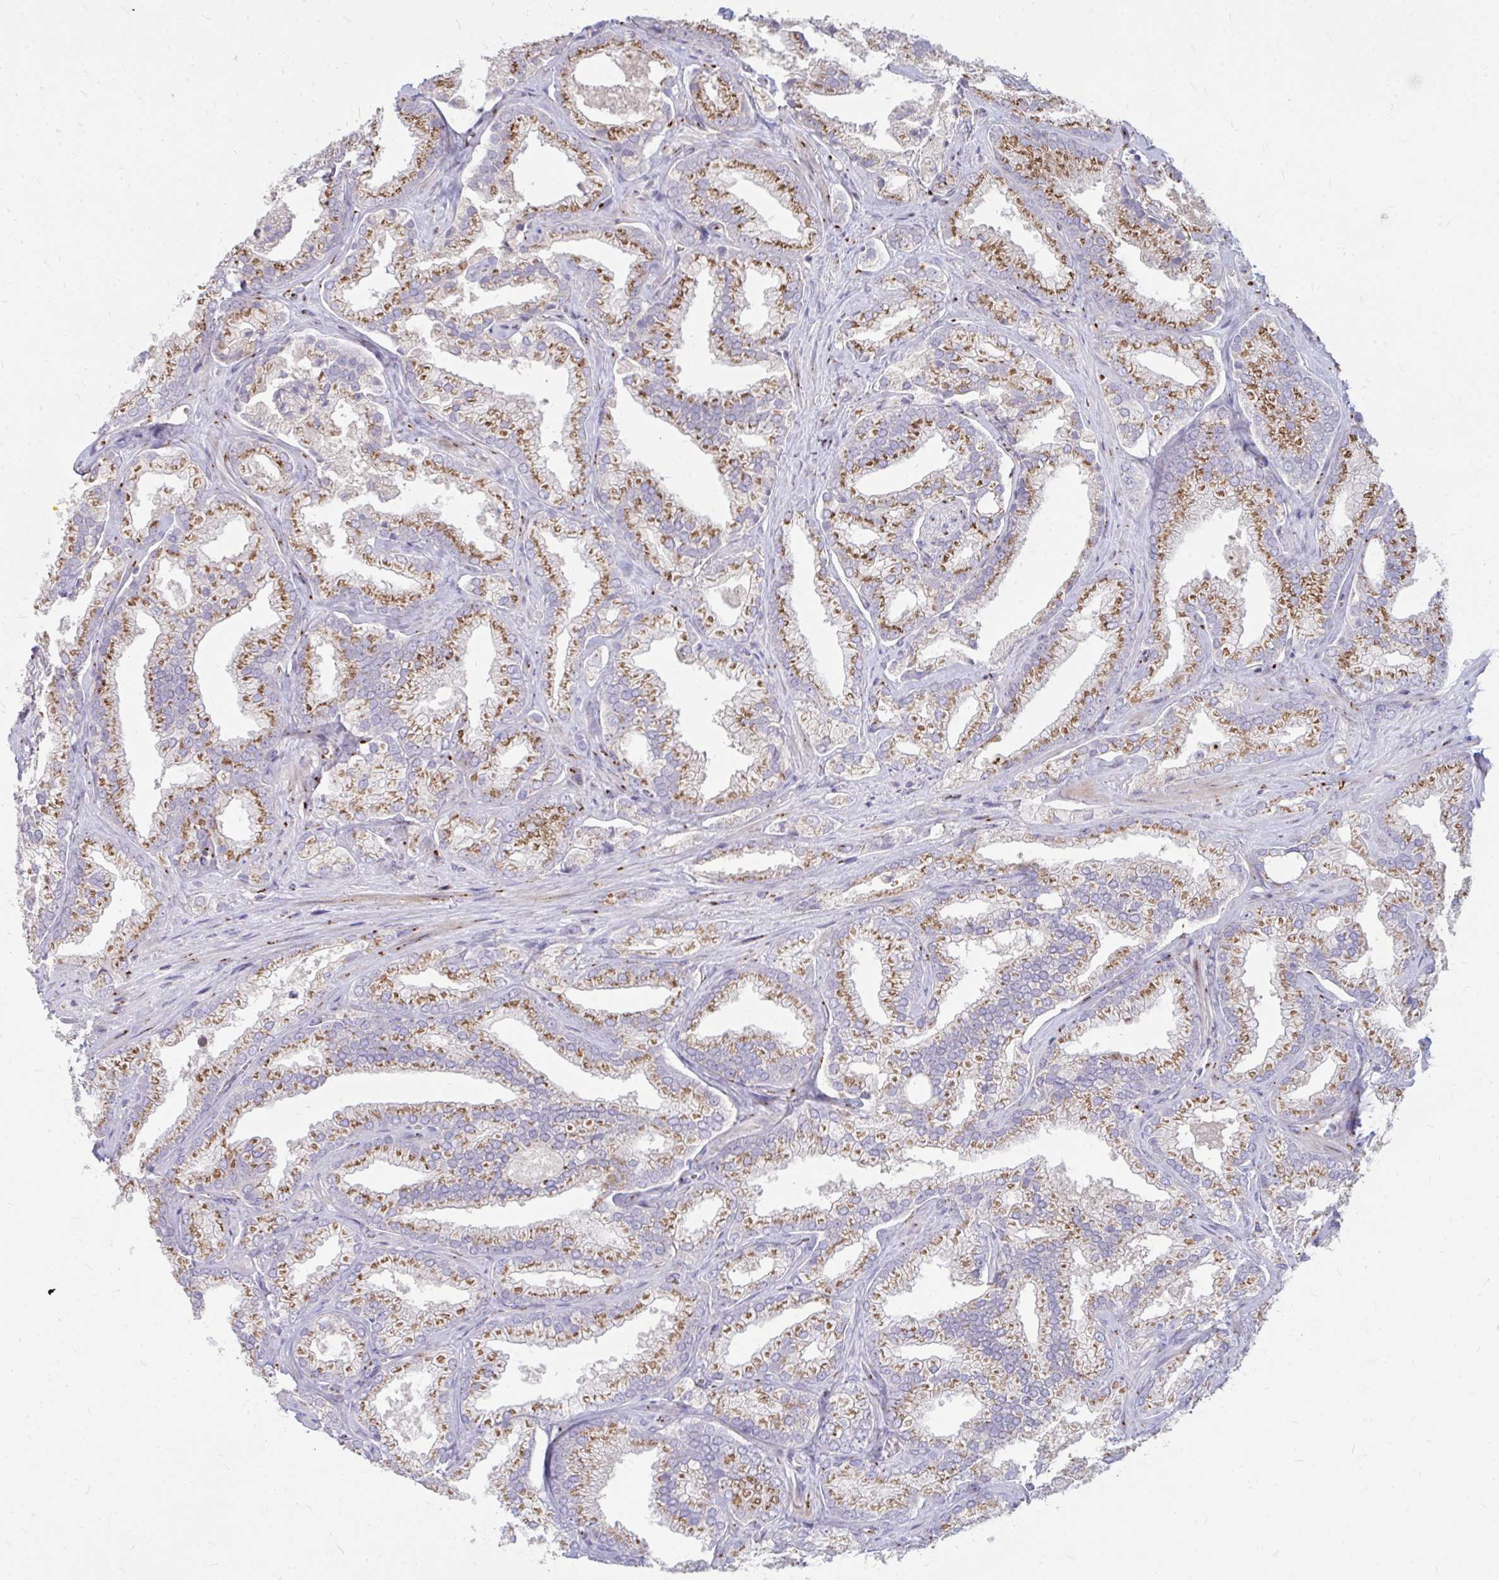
{"staining": {"intensity": "moderate", "quantity": ">75%", "location": "cytoplasmic/membranous"}, "tissue": "prostate cancer", "cell_type": "Tumor cells", "image_type": "cancer", "snomed": [{"axis": "morphology", "description": "Adenocarcinoma, High grade"}, {"axis": "topography", "description": "Prostate"}], "caption": "Prostate cancer tissue displays moderate cytoplasmic/membranous staining in approximately >75% of tumor cells", "gene": "RAB6B", "patient": {"sex": "male", "age": 68}}